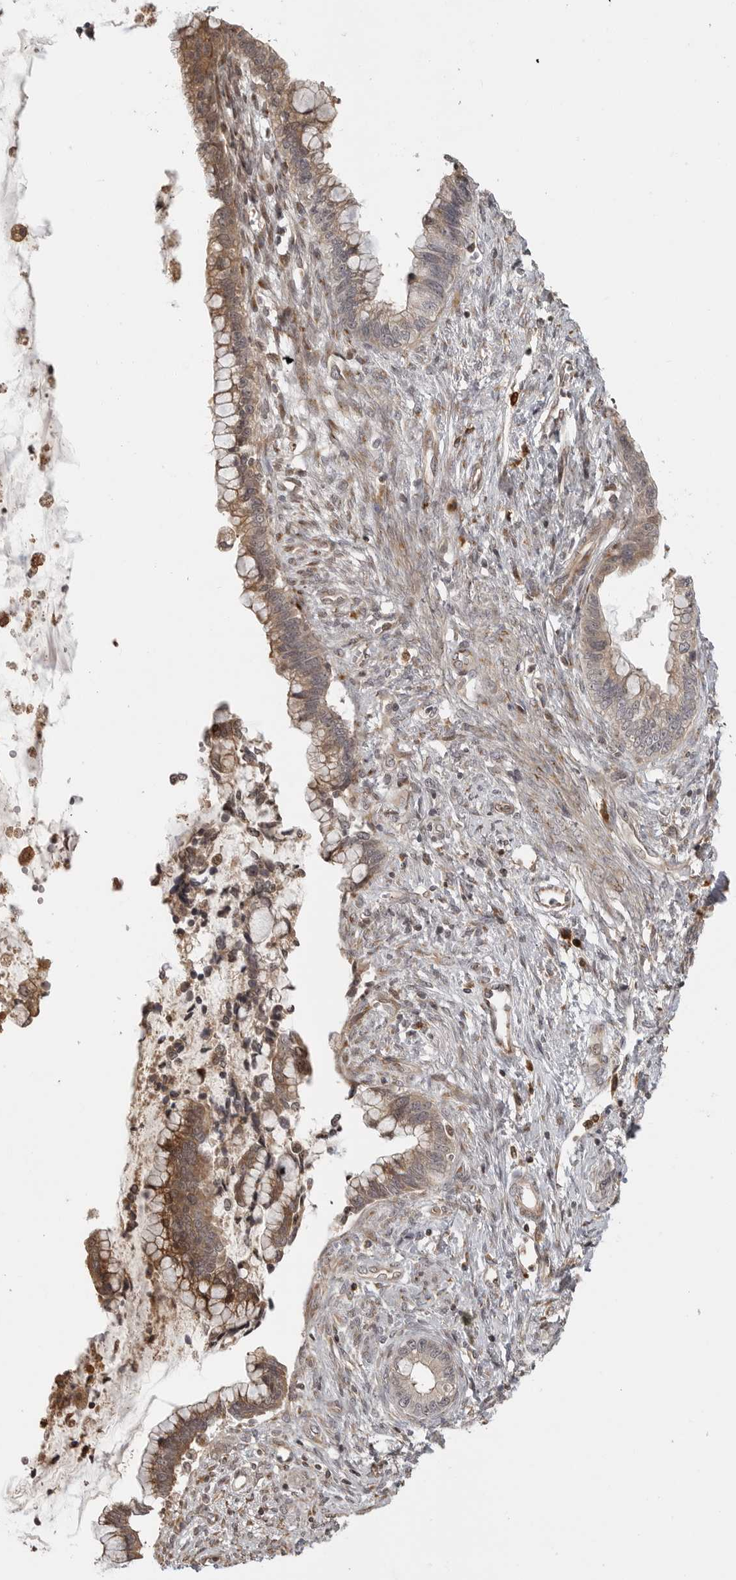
{"staining": {"intensity": "moderate", "quantity": ">75%", "location": "cytoplasmic/membranous"}, "tissue": "cervical cancer", "cell_type": "Tumor cells", "image_type": "cancer", "snomed": [{"axis": "morphology", "description": "Adenocarcinoma, NOS"}, {"axis": "topography", "description": "Cervix"}], "caption": "Immunohistochemistry (DAB) staining of cervical adenocarcinoma shows moderate cytoplasmic/membranous protein expression in about >75% of tumor cells.", "gene": "IDO1", "patient": {"sex": "female", "age": 44}}